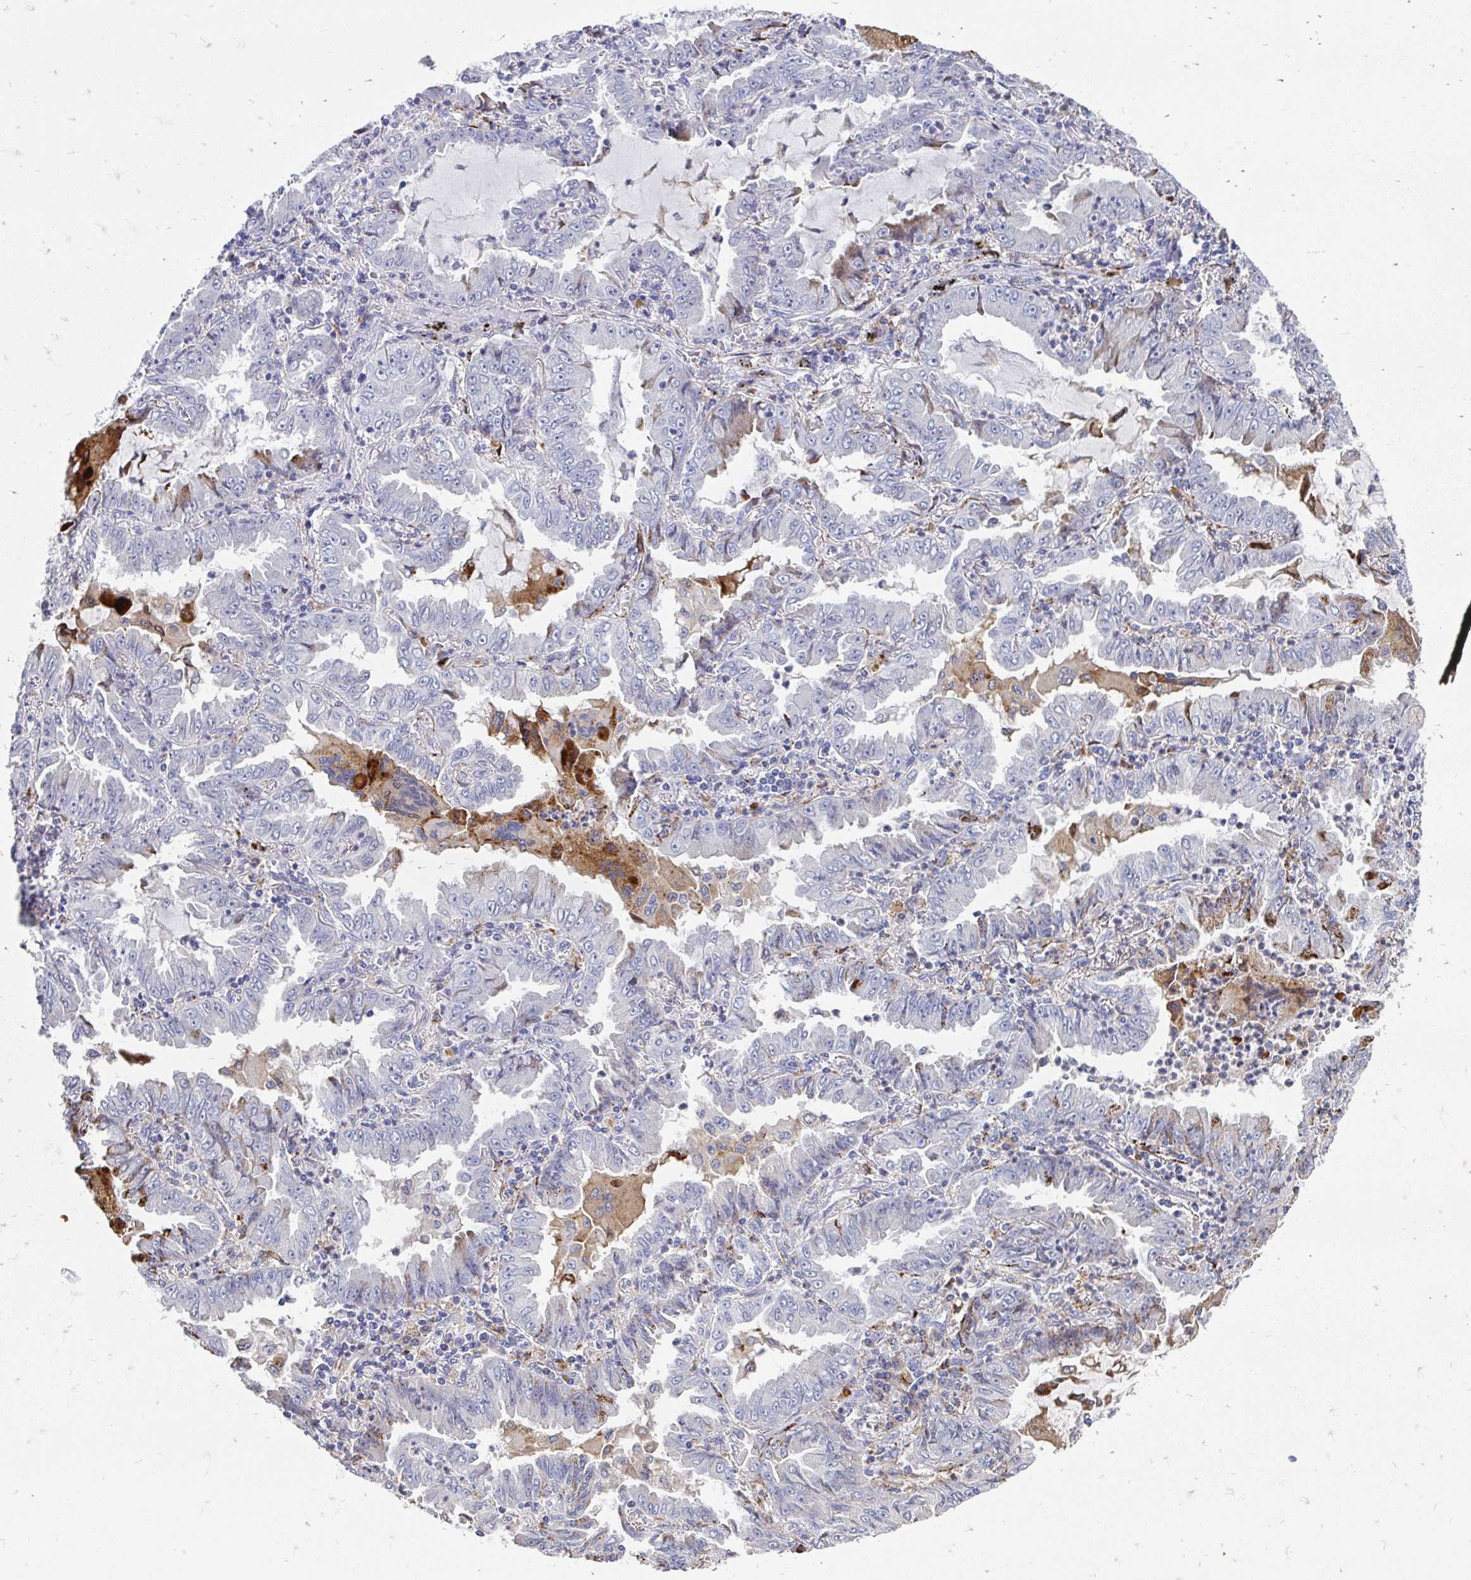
{"staining": {"intensity": "negative", "quantity": "none", "location": "none"}, "tissue": "lung cancer", "cell_type": "Tumor cells", "image_type": "cancer", "snomed": [{"axis": "morphology", "description": "Adenocarcinoma, NOS"}, {"axis": "topography", "description": "Lung"}], "caption": "IHC photomicrograph of human lung cancer stained for a protein (brown), which reveals no expression in tumor cells.", "gene": "CDKL1", "patient": {"sex": "female", "age": 52}}